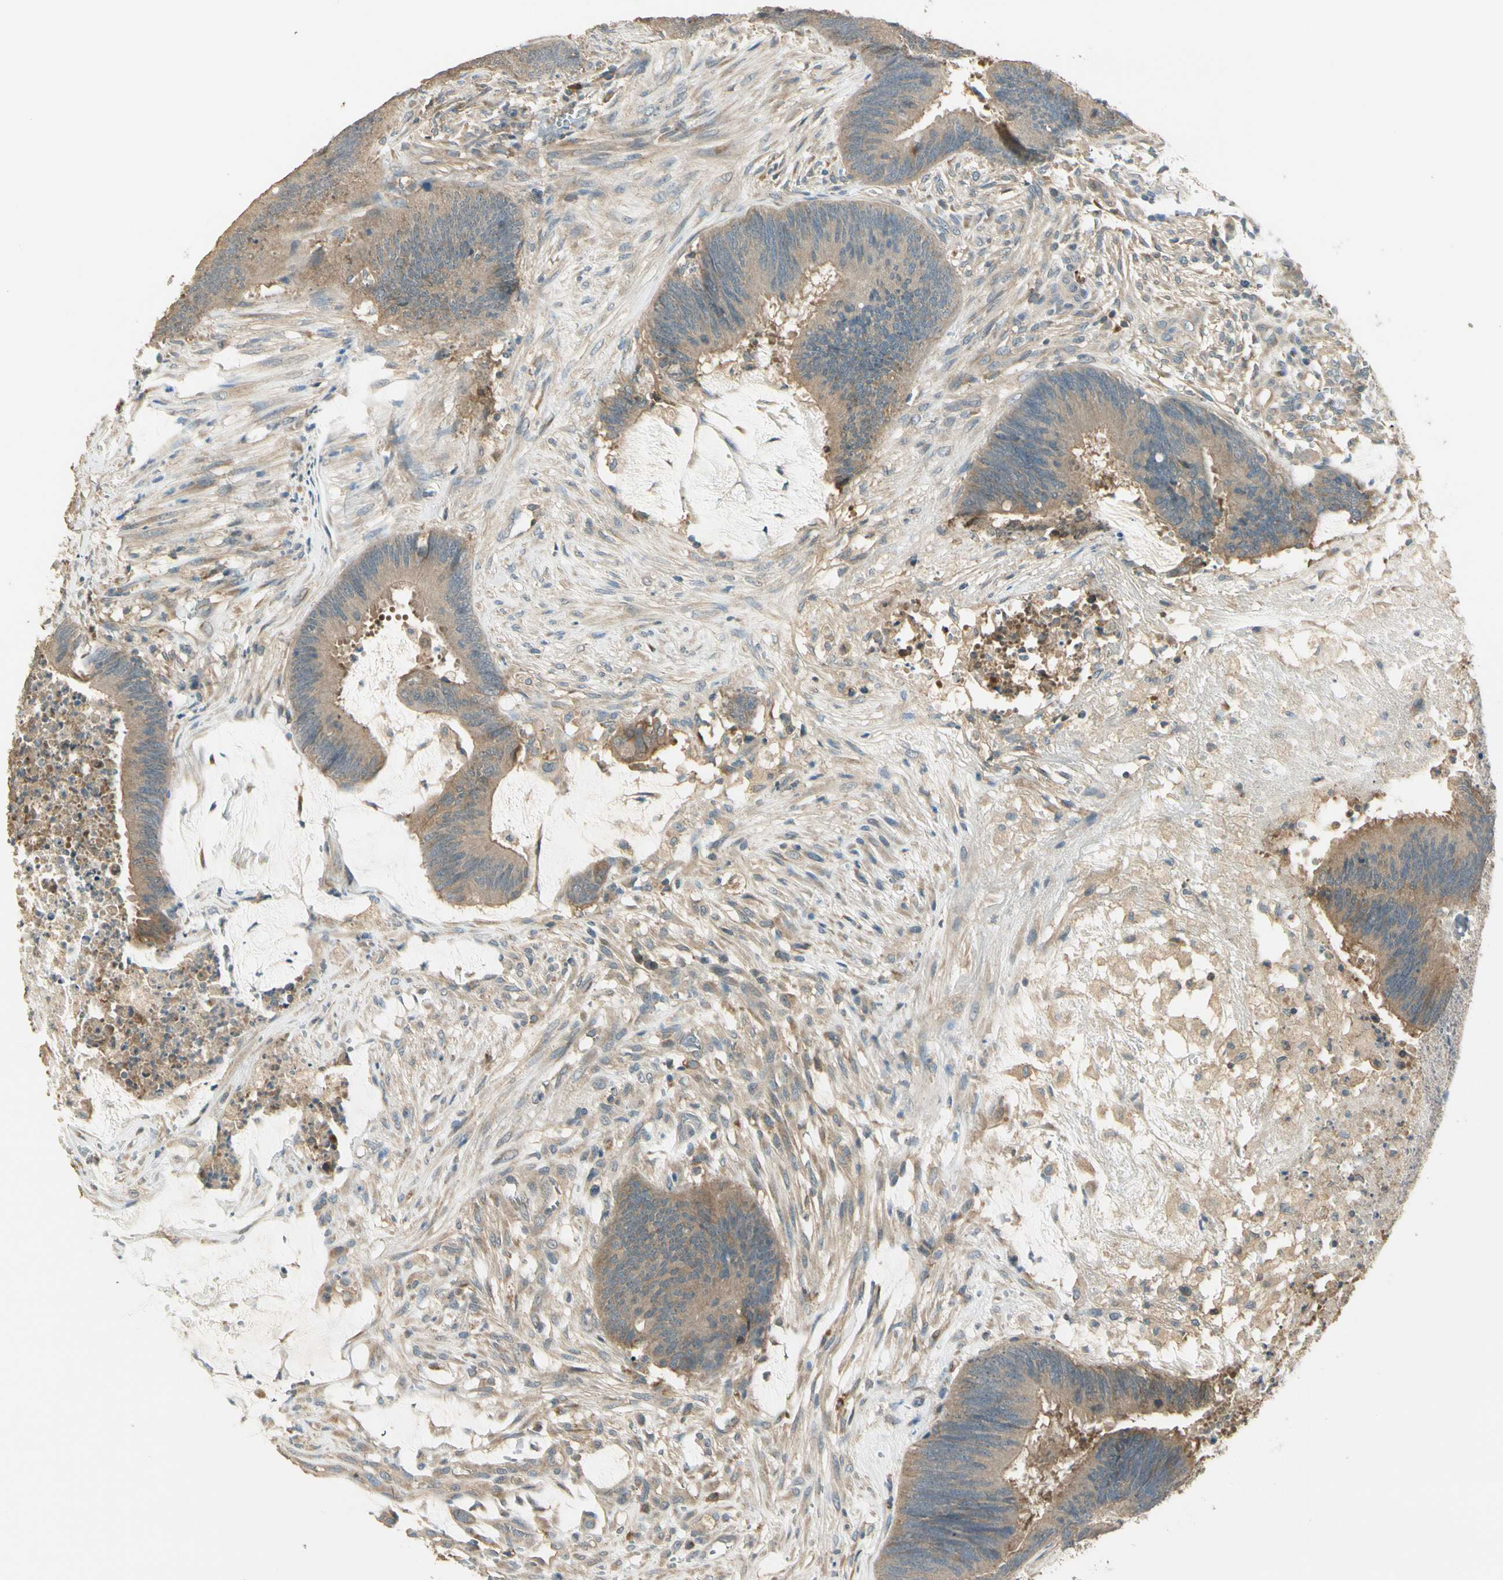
{"staining": {"intensity": "moderate", "quantity": ">75%", "location": "cytoplasmic/membranous"}, "tissue": "colorectal cancer", "cell_type": "Tumor cells", "image_type": "cancer", "snomed": [{"axis": "morphology", "description": "Adenocarcinoma, NOS"}, {"axis": "topography", "description": "Rectum"}], "caption": "IHC histopathology image of neoplastic tissue: human colorectal cancer stained using IHC shows medium levels of moderate protein expression localized specifically in the cytoplasmic/membranous of tumor cells, appearing as a cytoplasmic/membranous brown color.", "gene": "PLXNA1", "patient": {"sex": "female", "age": 66}}